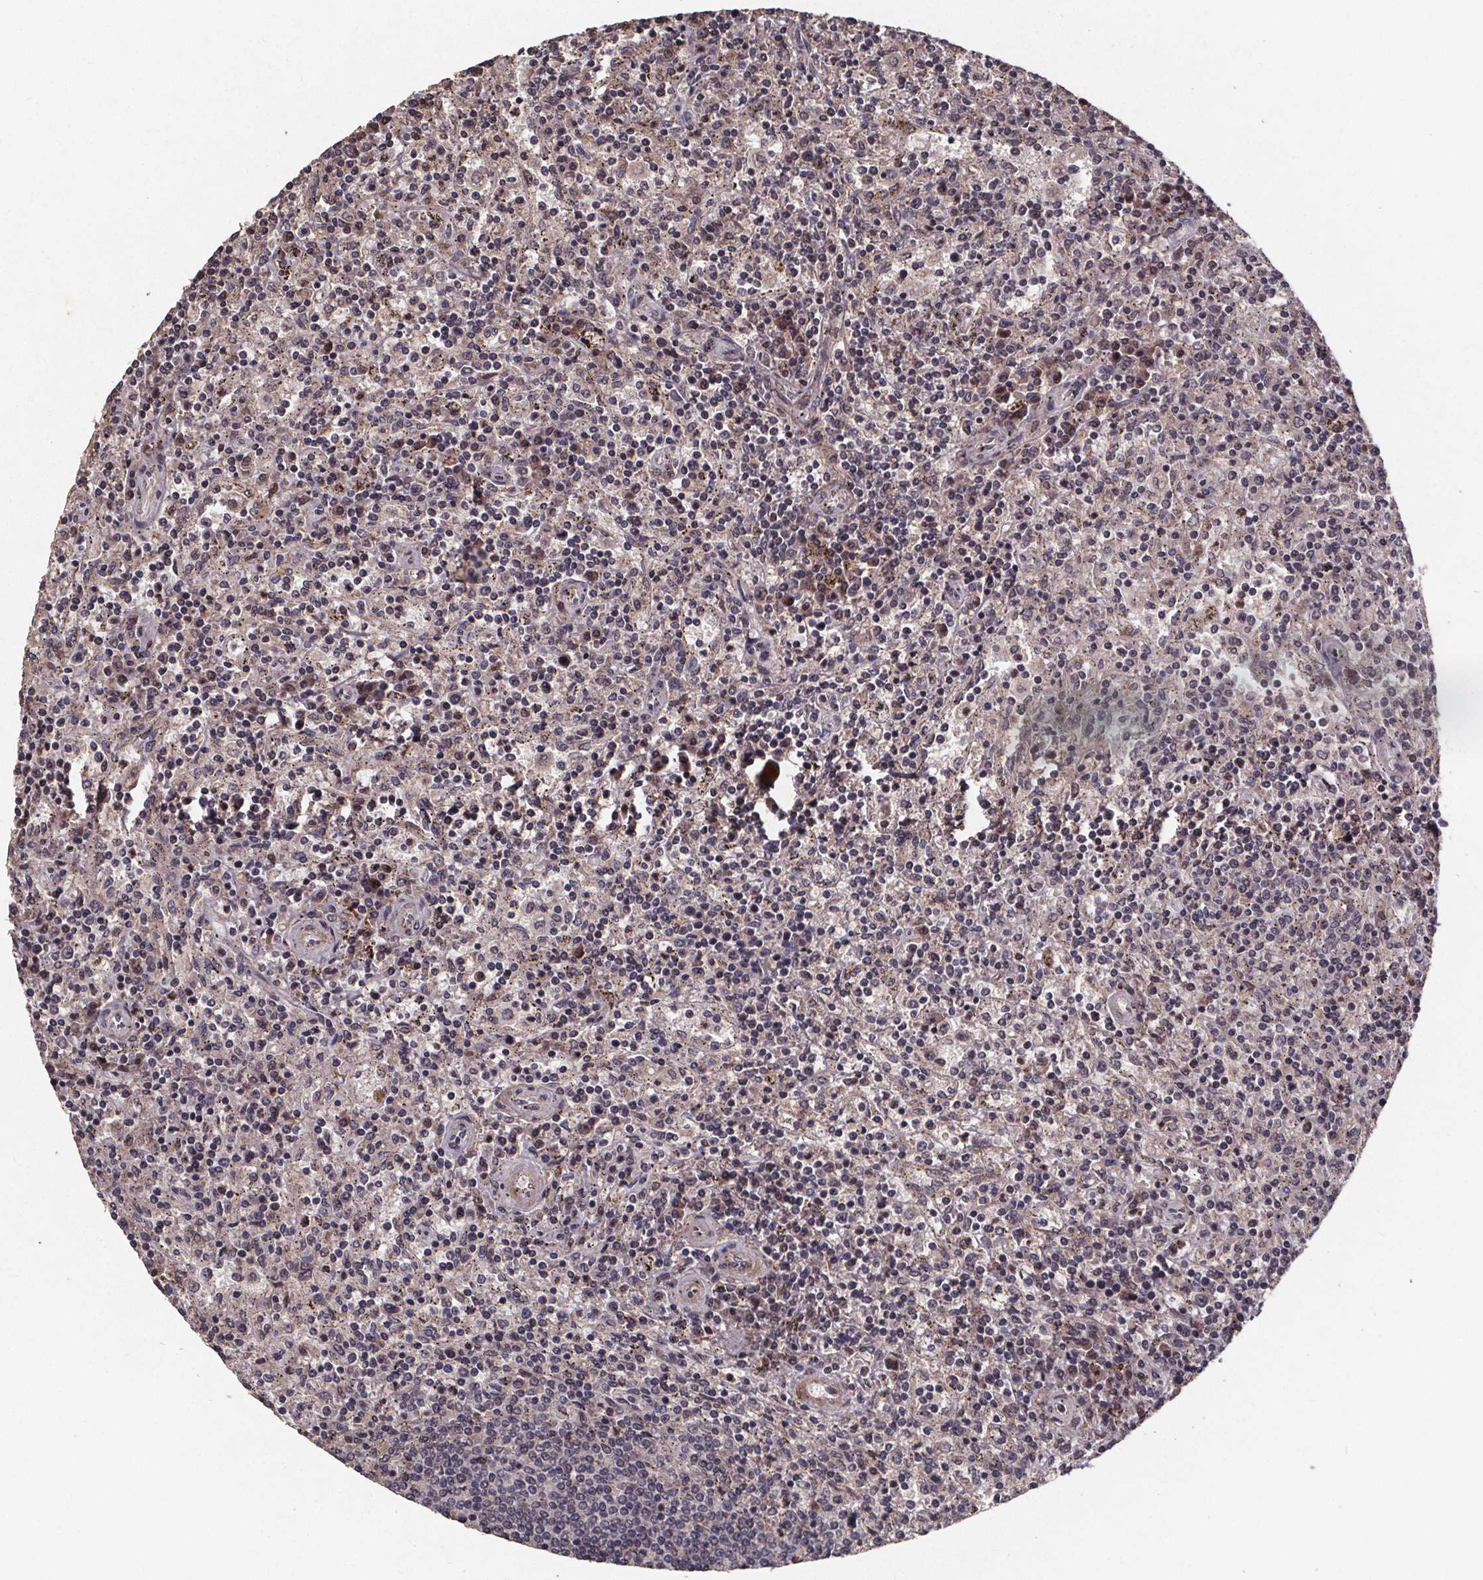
{"staining": {"intensity": "negative", "quantity": "none", "location": "none"}, "tissue": "lymphoma", "cell_type": "Tumor cells", "image_type": "cancer", "snomed": [{"axis": "morphology", "description": "Malignant lymphoma, non-Hodgkin's type, Low grade"}, {"axis": "topography", "description": "Spleen"}], "caption": "The photomicrograph exhibits no staining of tumor cells in malignant lymphoma, non-Hodgkin's type (low-grade). (DAB immunohistochemistry (IHC) visualized using brightfield microscopy, high magnification).", "gene": "GPX3", "patient": {"sex": "male", "age": 62}}